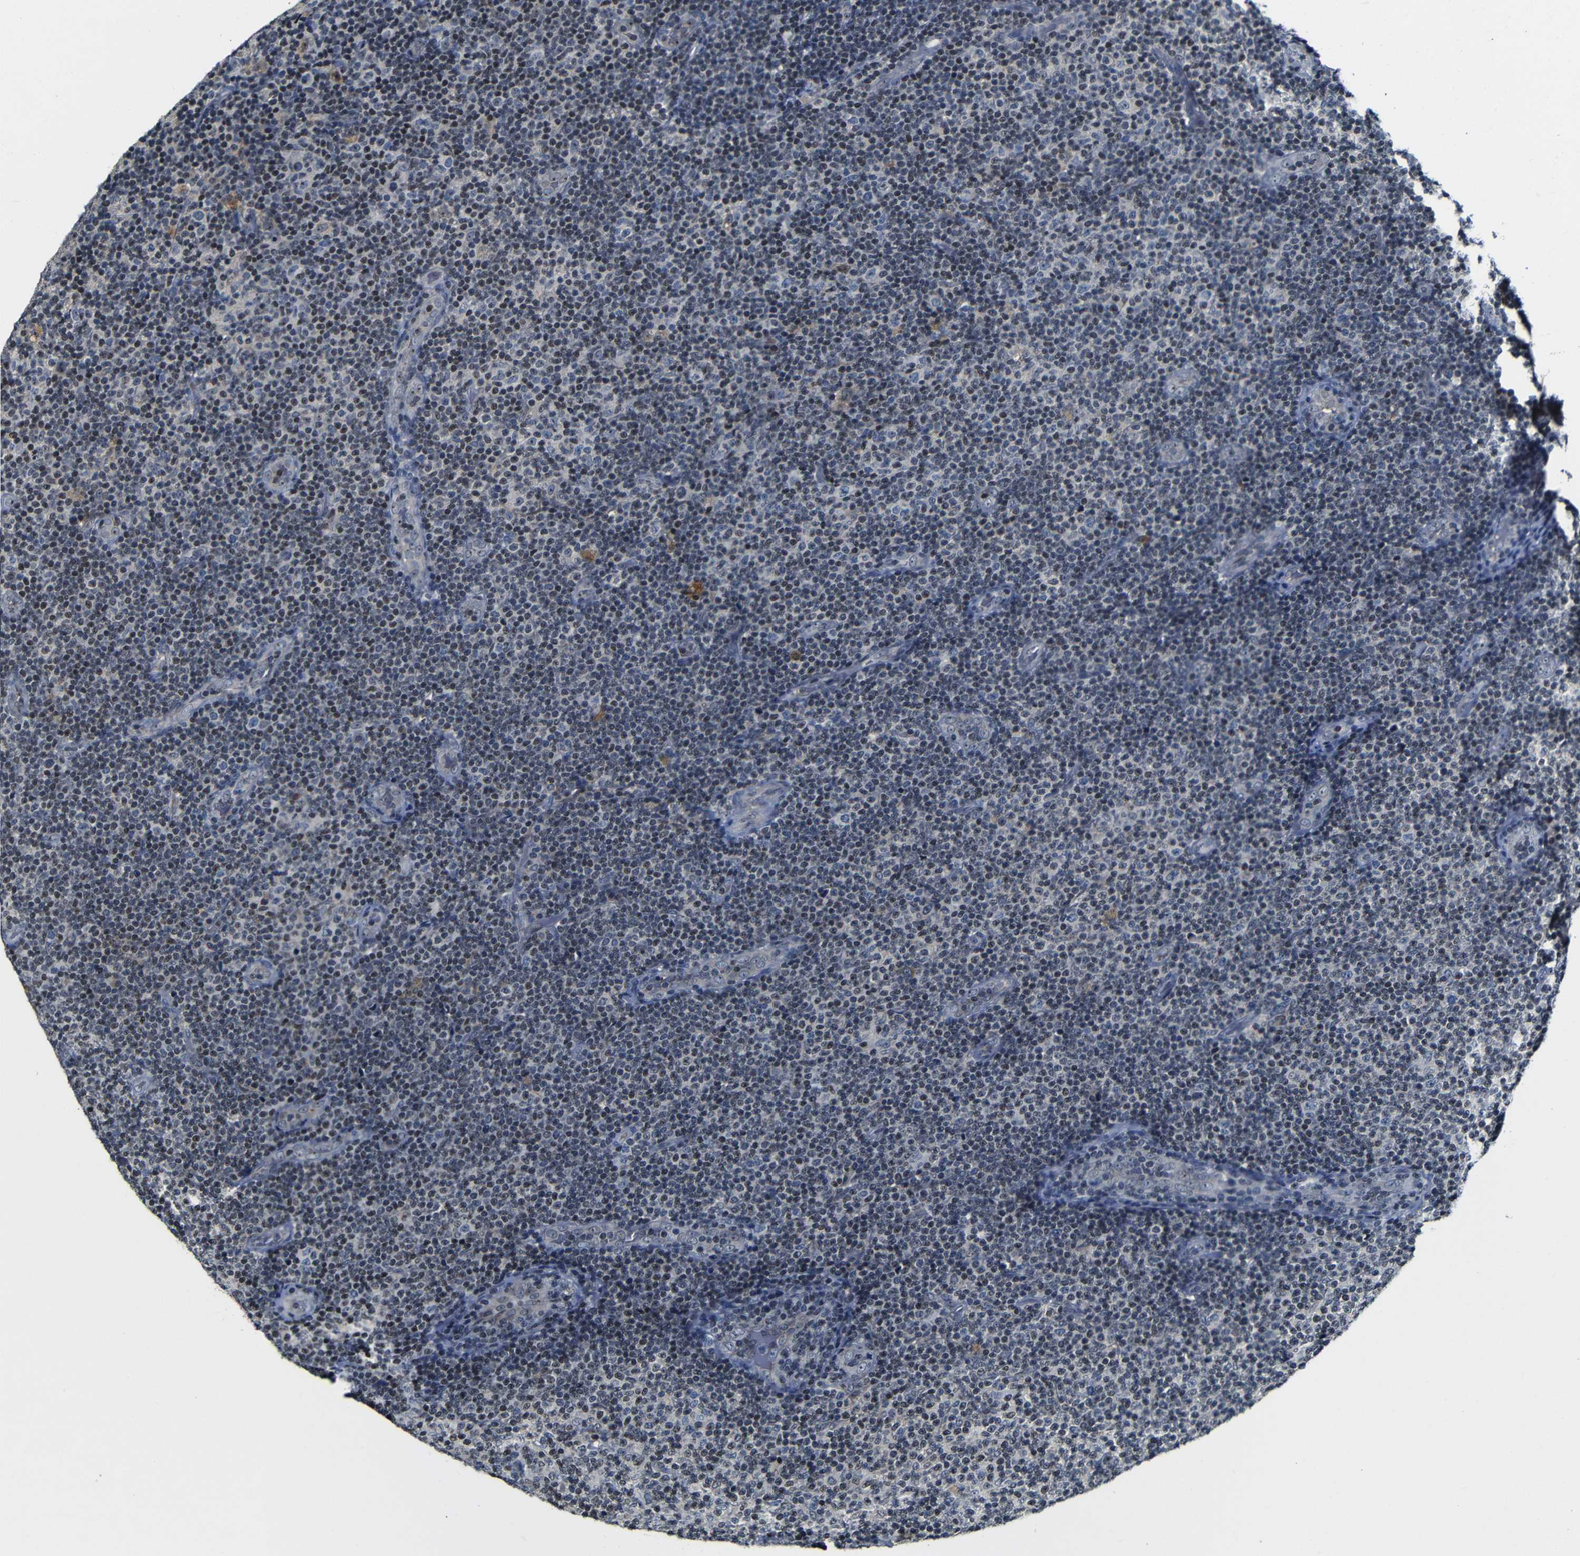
{"staining": {"intensity": "negative", "quantity": "none", "location": "none"}, "tissue": "lymphoma", "cell_type": "Tumor cells", "image_type": "cancer", "snomed": [{"axis": "morphology", "description": "Malignant lymphoma, non-Hodgkin's type, Low grade"}, {"axis": "topography", "description": "Lymph node"}], "caption": "Micrograph shows no significant protein staining in tumor cells of low-grade malignant lymphoma, non-Hodgkin's type.", "gene": "MYC", "patient": {"sex": "male", "age": 83}}